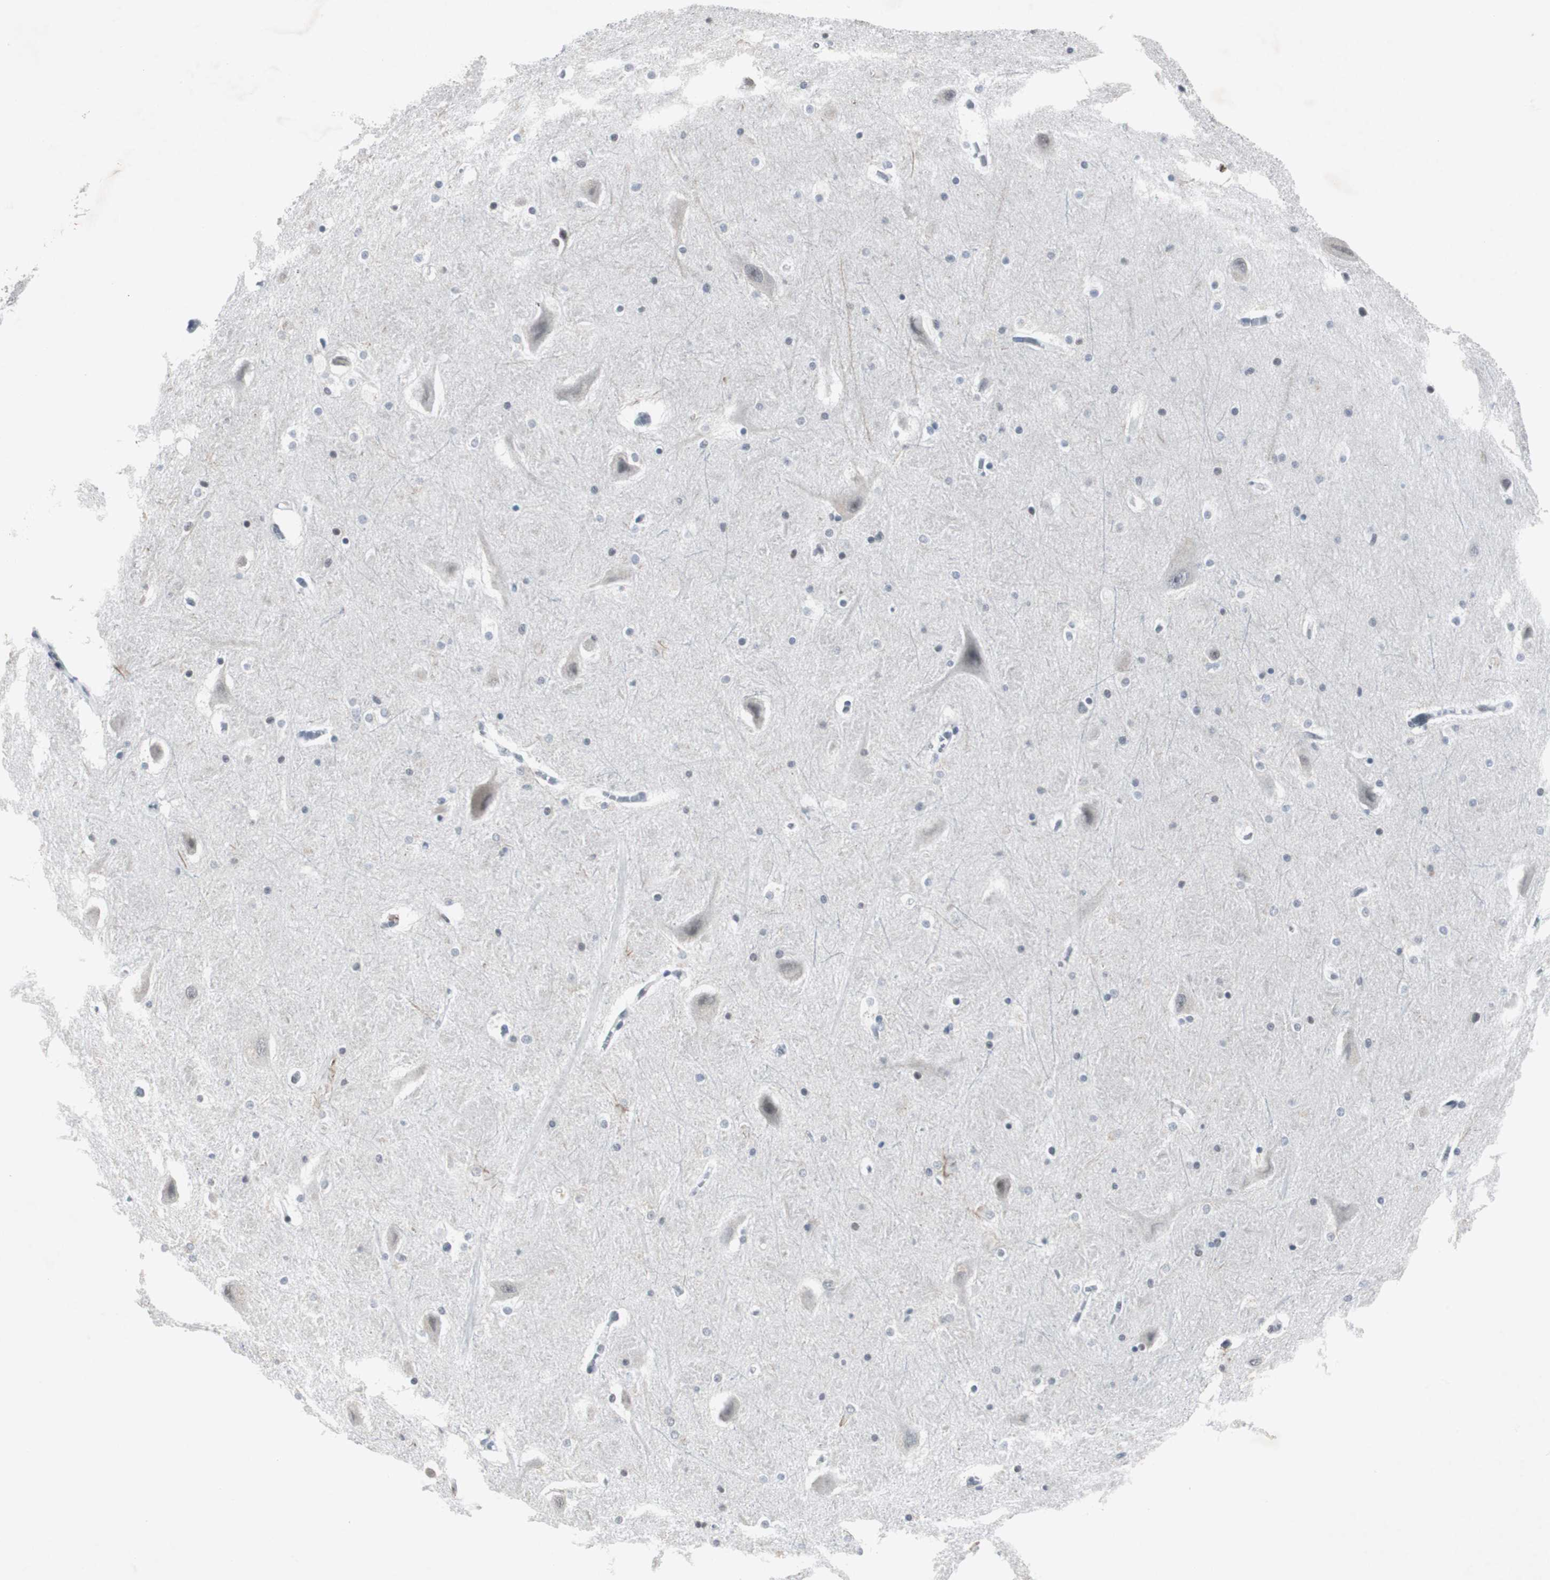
{"staining": {"intensity": "weak", "quantity": "25%-75%", "location": "nuclear"}, "tissue": "hippocampus", "cell_type": "Glial cells", "image_type": "normal", "snomed": [{"axis": "morphology", "description": "Normal tissue, NOS"}, {"axis": "topography", "description": "Hippocampus"}], "caption": "IHC histopathology image of unremarkable hippocampus: human hippocampus stained using immunohistochemistry (IHC) shows low levels of weak protein expression localized specifically in the nuclear of glial cells, appearing as a nuclear brown color.", "gene": "RAD9A", "patient": {"sex": "male", "age": 45}}